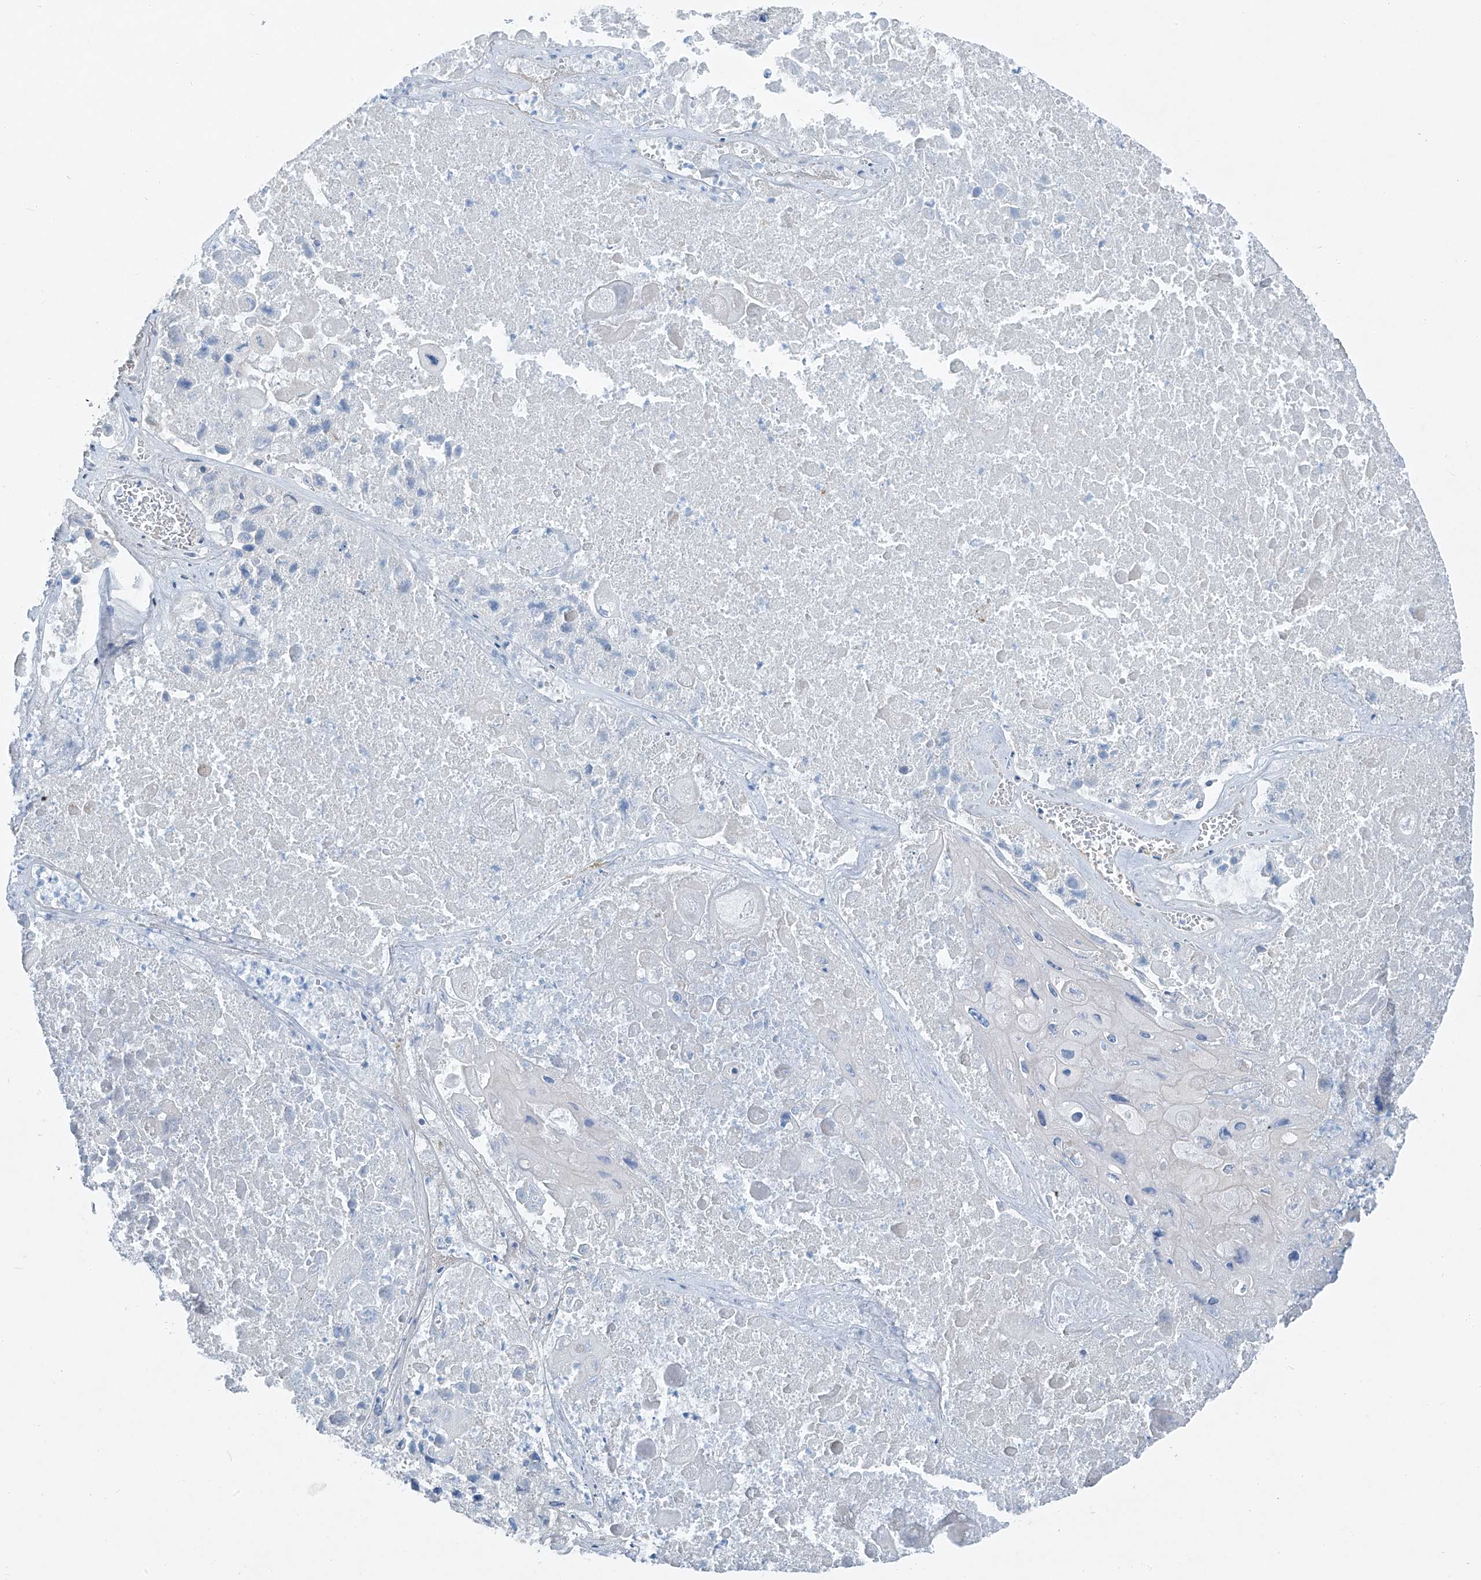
{"staining": {"intensity": "negative", "quantity": "none", "location": "none"}, "tissue": "lung cancer", "cell_type": "Tumor cells", "image_type": "cancer", "snomed": [{"axis": "morphology", "description": "Squamous cell carcinoma, NOS"}, {"axis": "topography", "description": "Lung"}], "caption": "DAB (3,3'-diaminobenzidine) immunohistochemical staining of lung cancer exhibits no significant positivity in tumor cells. The staining is performed using DAB brown chromogen with nuclei counter-stained in using hematoxylin.", "gene": "TNS2", "patient": {"sex": "male", "age": 61}}